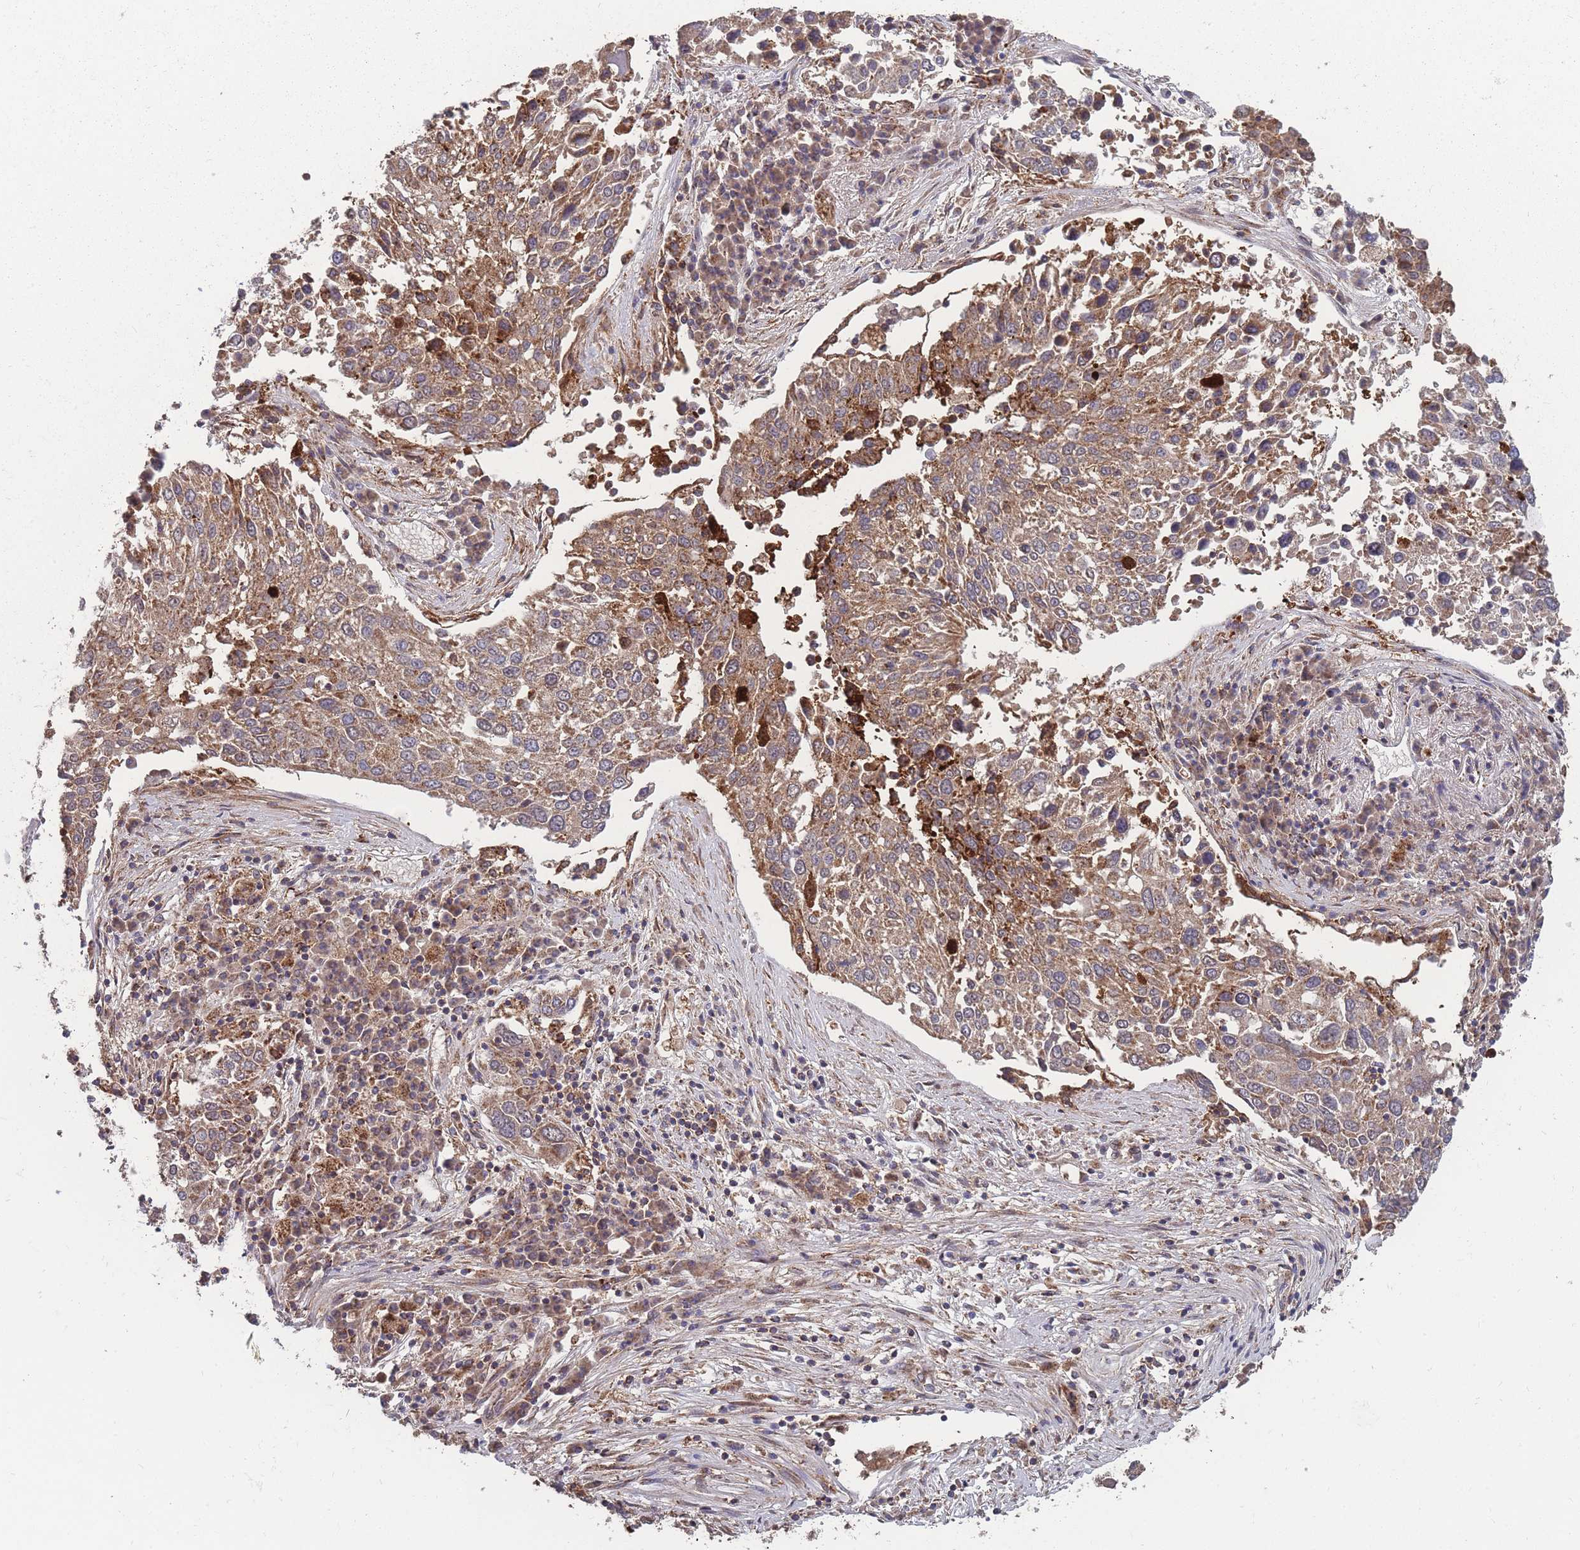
{"staining": {"intensity": "moderate", "quantity": ">75%", "location": "cytoplasmic/membranous"}, "tissue": "lung cancer", "cell_type": "Tumor cells", "image_type": "cancer", "snomed": [{"axis": "morphology", "description": "Squamous cell carcinoma, NOS"}, {"axis": "topography", "description": "Lung"}], "caption": "A brown stain shows moderate cytoplasmic/membranous positivity of a protein in lung squamous cell carcinoma tumor cells.", "gene": "SLC35B4", "patient": {"sex": "male", "age": 65}}